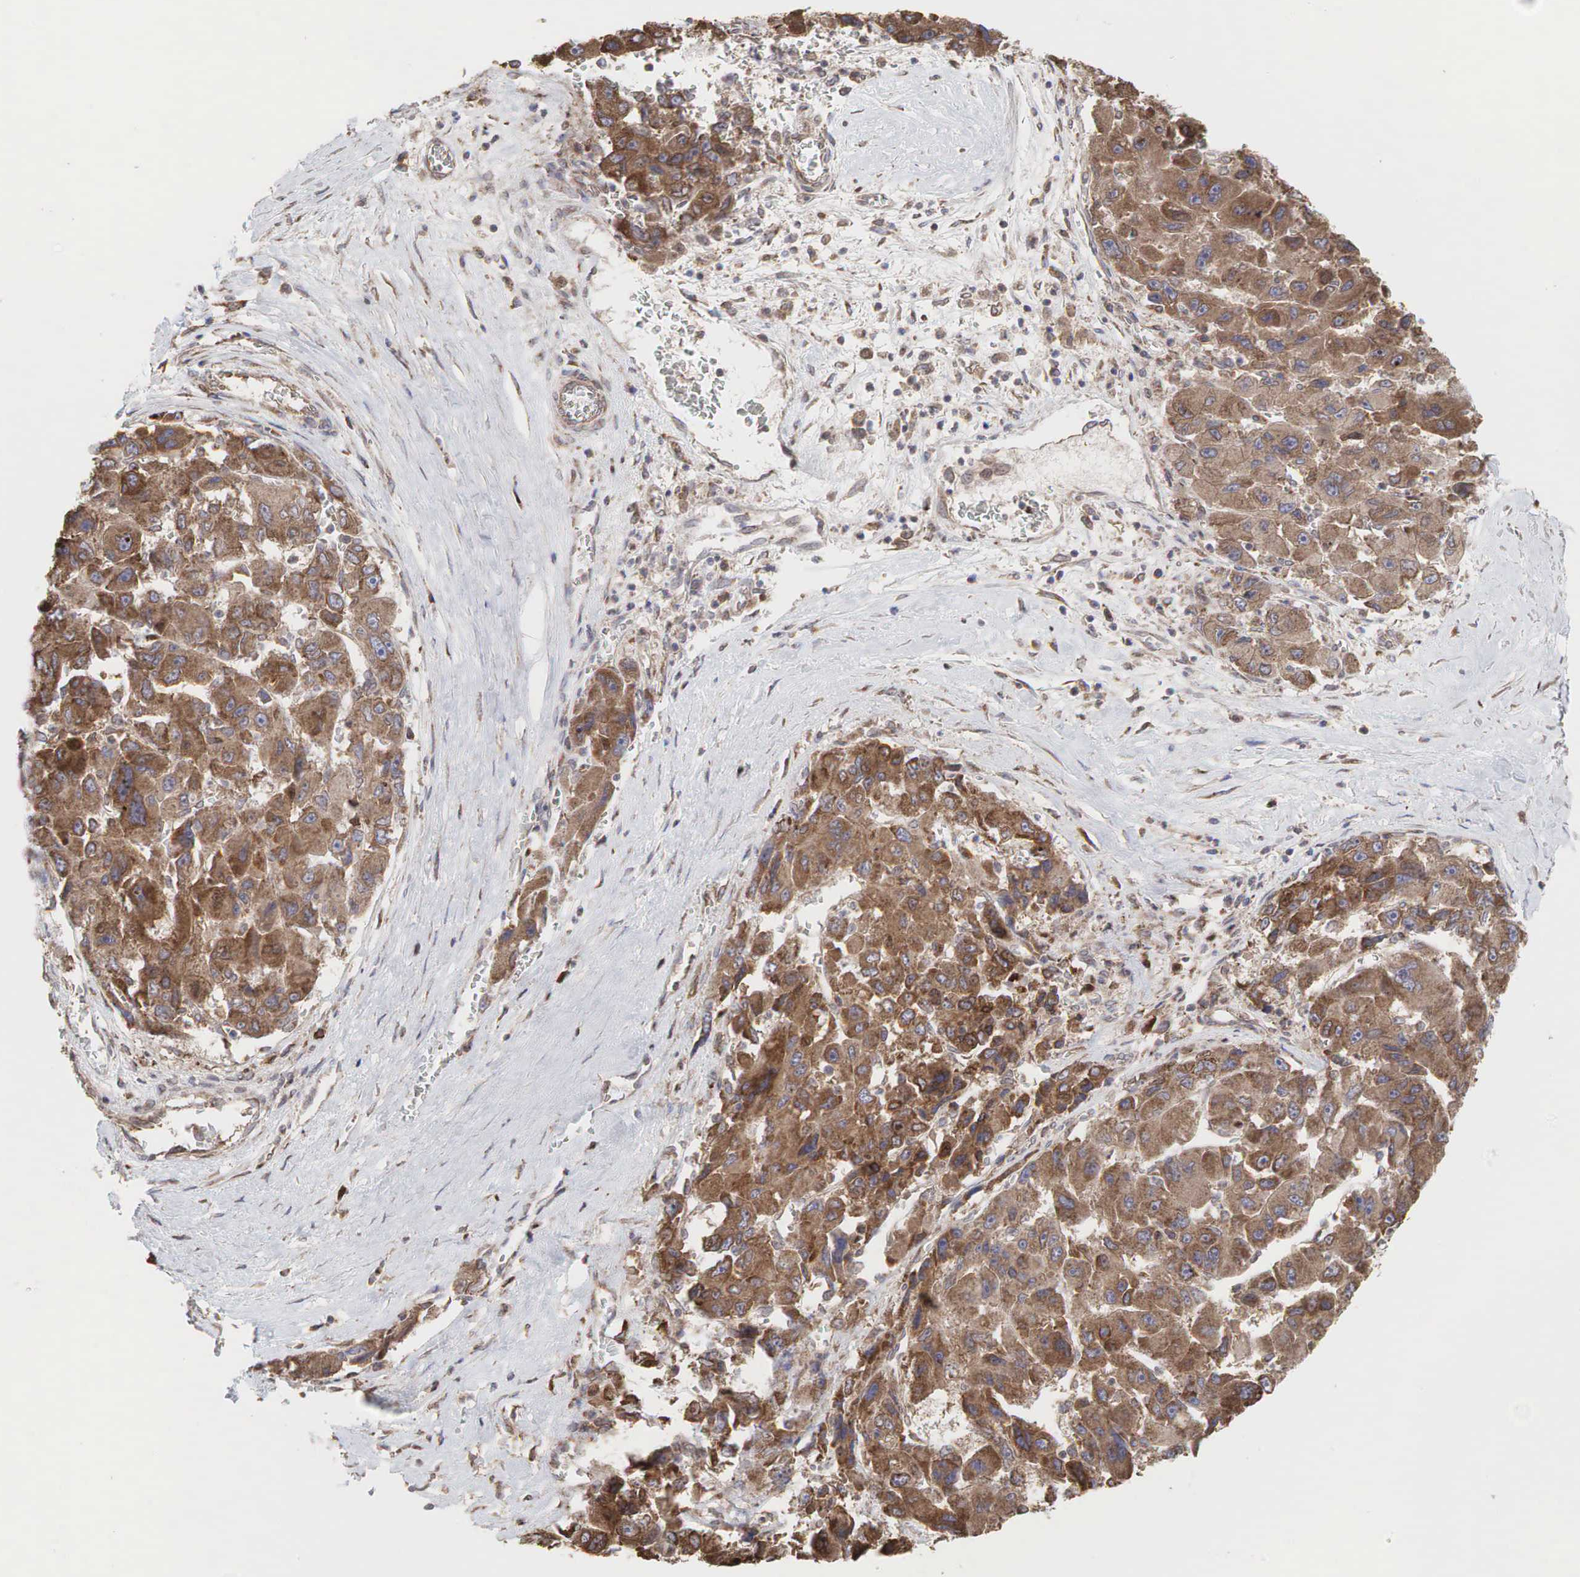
{"staining": {"intensity": "moderate", "quantity": ">75%", "location": "cytoplasmic/membranous"}, "tissue": "liver cancer", "cell_type": "Tumor cells", "image_type": "cancer", "snomed": [{"axis": "morphology", "description": "Carcinoma, Hepatocellular, NOS"}, {"axis": "topography", "description": "Liver"}], "caption": "Immunohistochemical staining of human liver cancer demonstrates medium levels of moderate cytoplasmic/membranous protein staining in about >75% of tumor cells.", "gene": "PABPC5", "patient": {"sex": "male", "age": 64}}